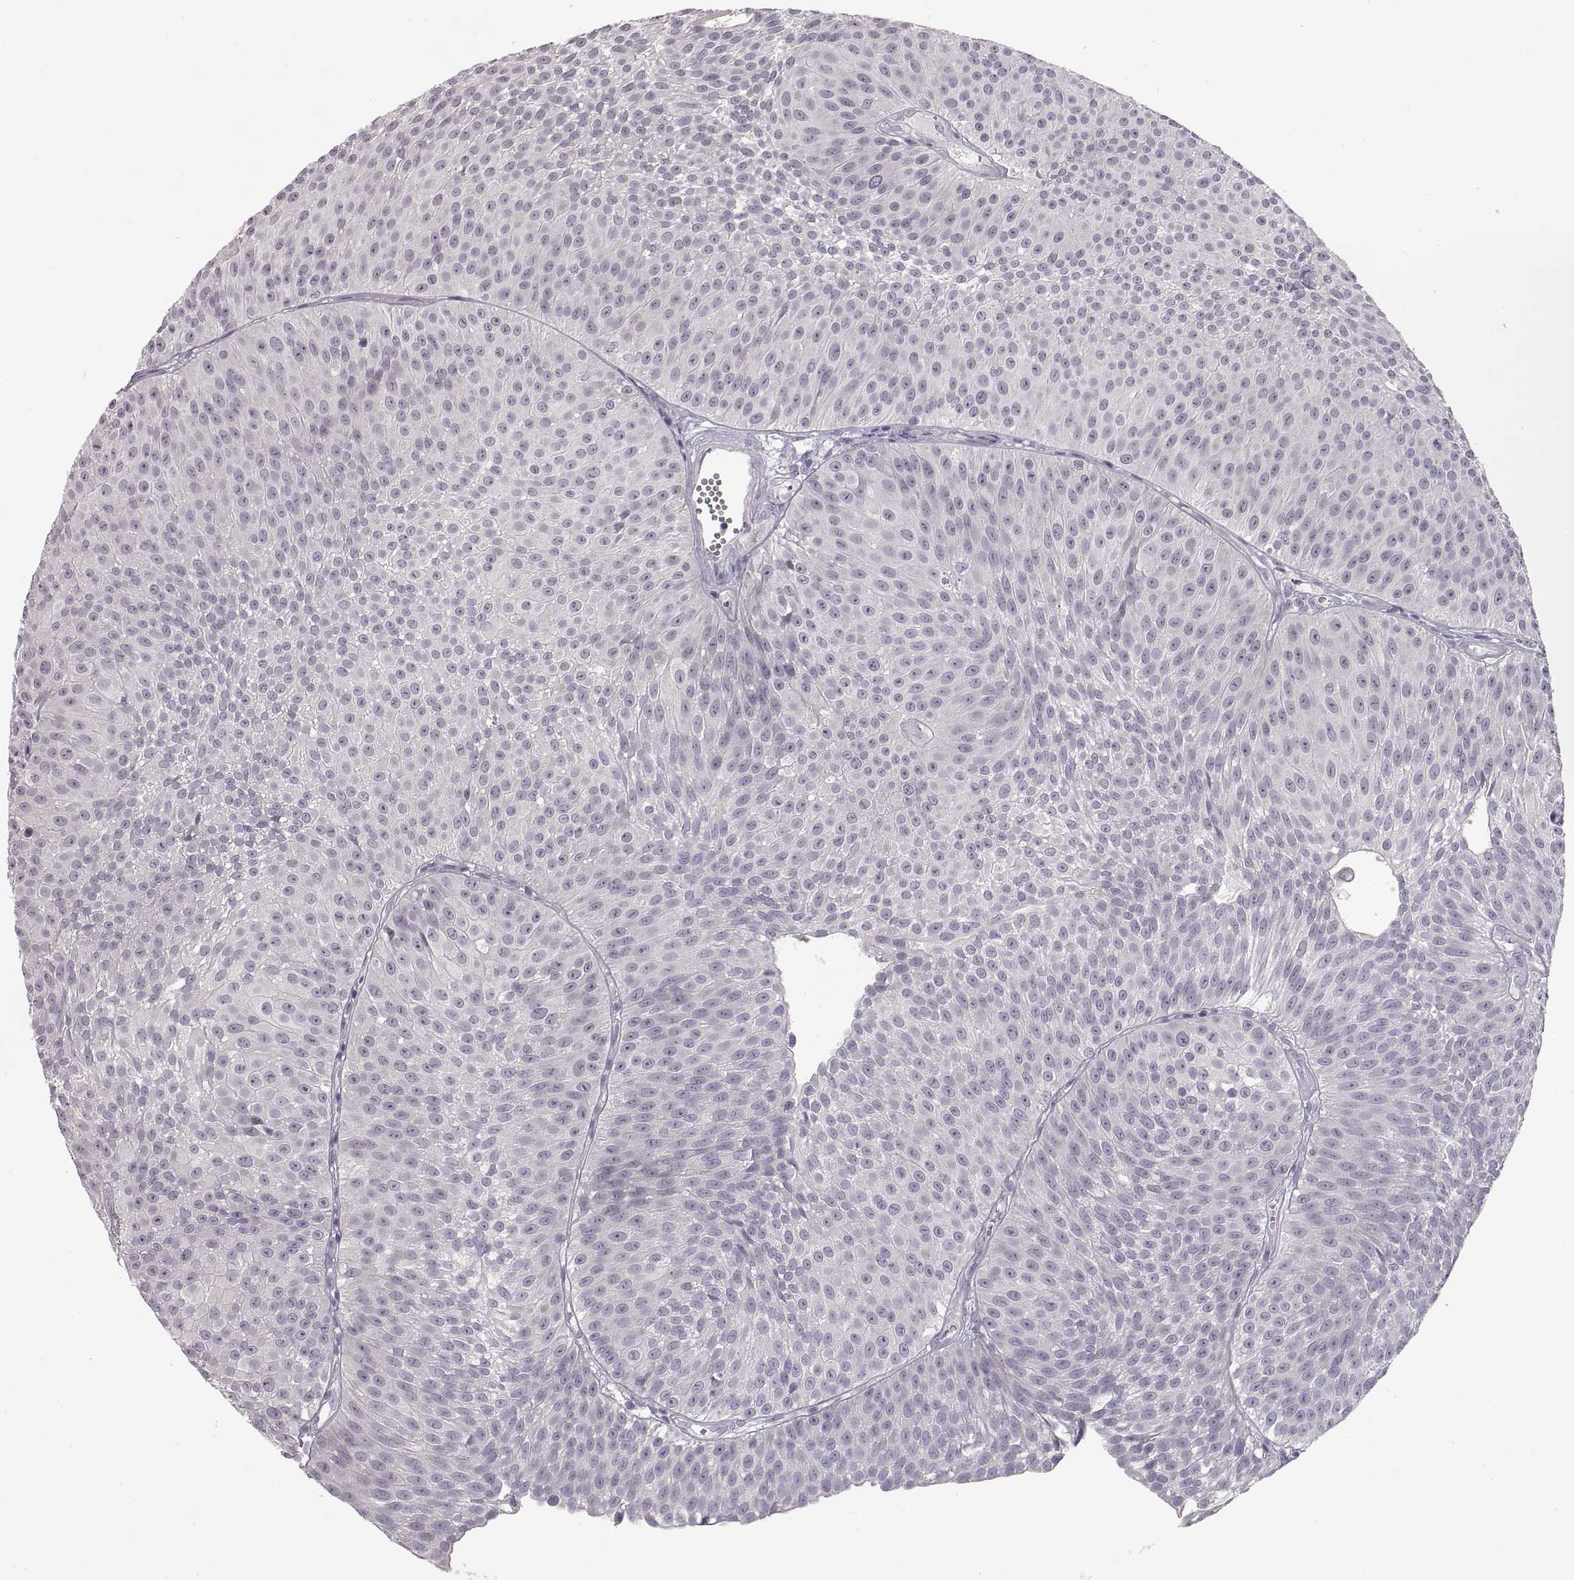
{"staining": {"intensity": "negative", "quantity": "none", "location": "none"}, "tissue": "urothelial cancer", "cell_type": "Tumor cells", "image_type": "cancer", "snomed": [{"axis": "morphology", "description": "Urothelial carcinoma, Low grade"}, {"axis": "topography", "description": "Urinary bladder"}], "caption": "Urothelial cancer stained for a protein using immunohistochemistry (IHC) displays no positivity tumor cells.", "gene": "PCSK2", "patient": {"sex": "male", "age": 63}}